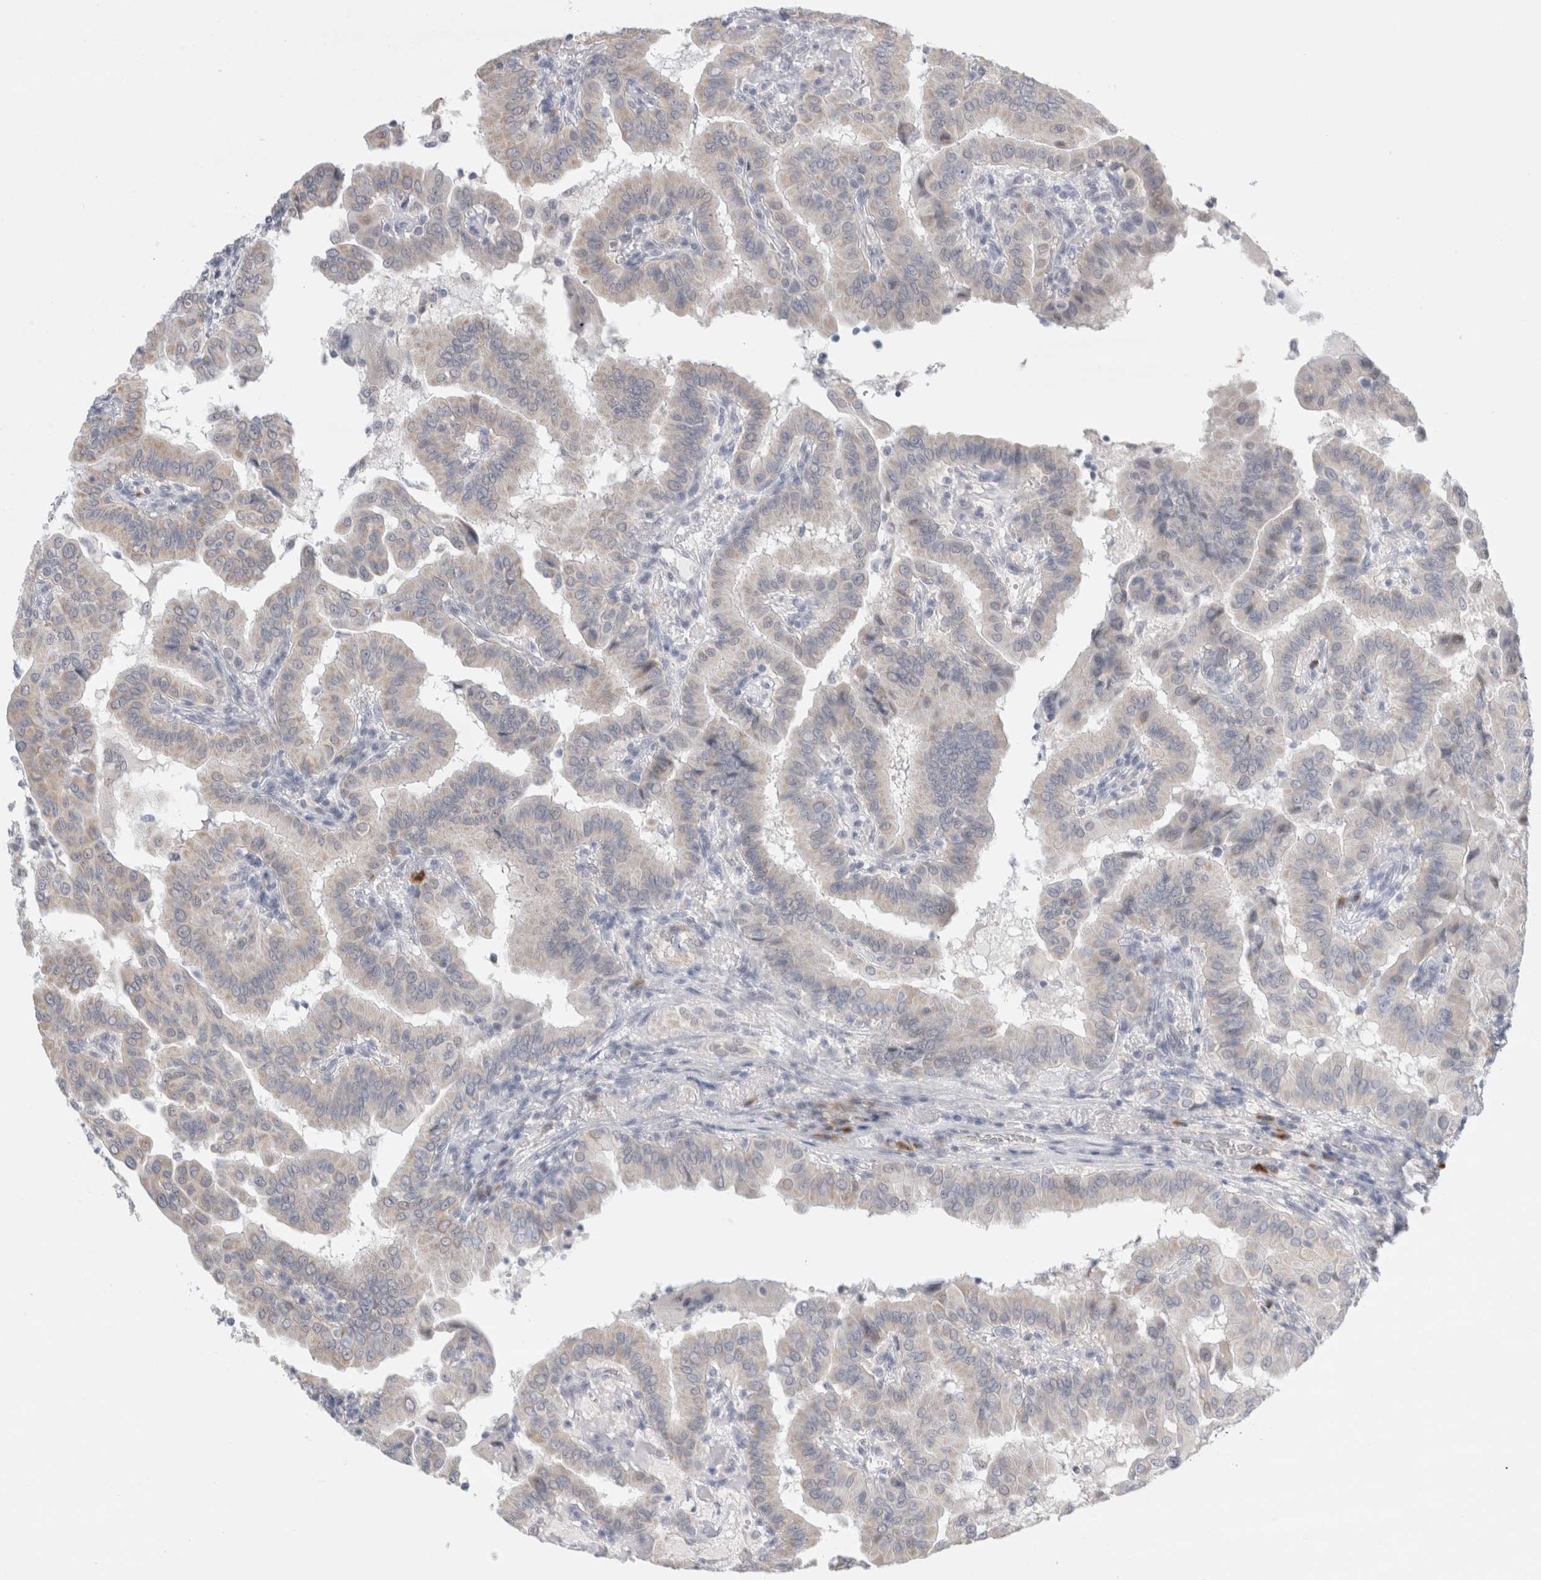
{"staining": {"intensity": "weak", "quantity": "<25%", "location": "cytoplasmic/membranous"}, "tissue": "thyroid cancer", "cell_type": "Tumor cells", "image_type": "cancer", "snomed": [{"axis": "morphology", "description": "Papillary adenocarcinoma, NOS"}, {"axis": "topography", "description": "Thyroid gland"}], "caption": "Tumor cells are negative for brown protein staining in papillary adenocarcinoma (thyroid).", "gene": "SLC22A12", "patient": {"sex": "male", "age": 33}}